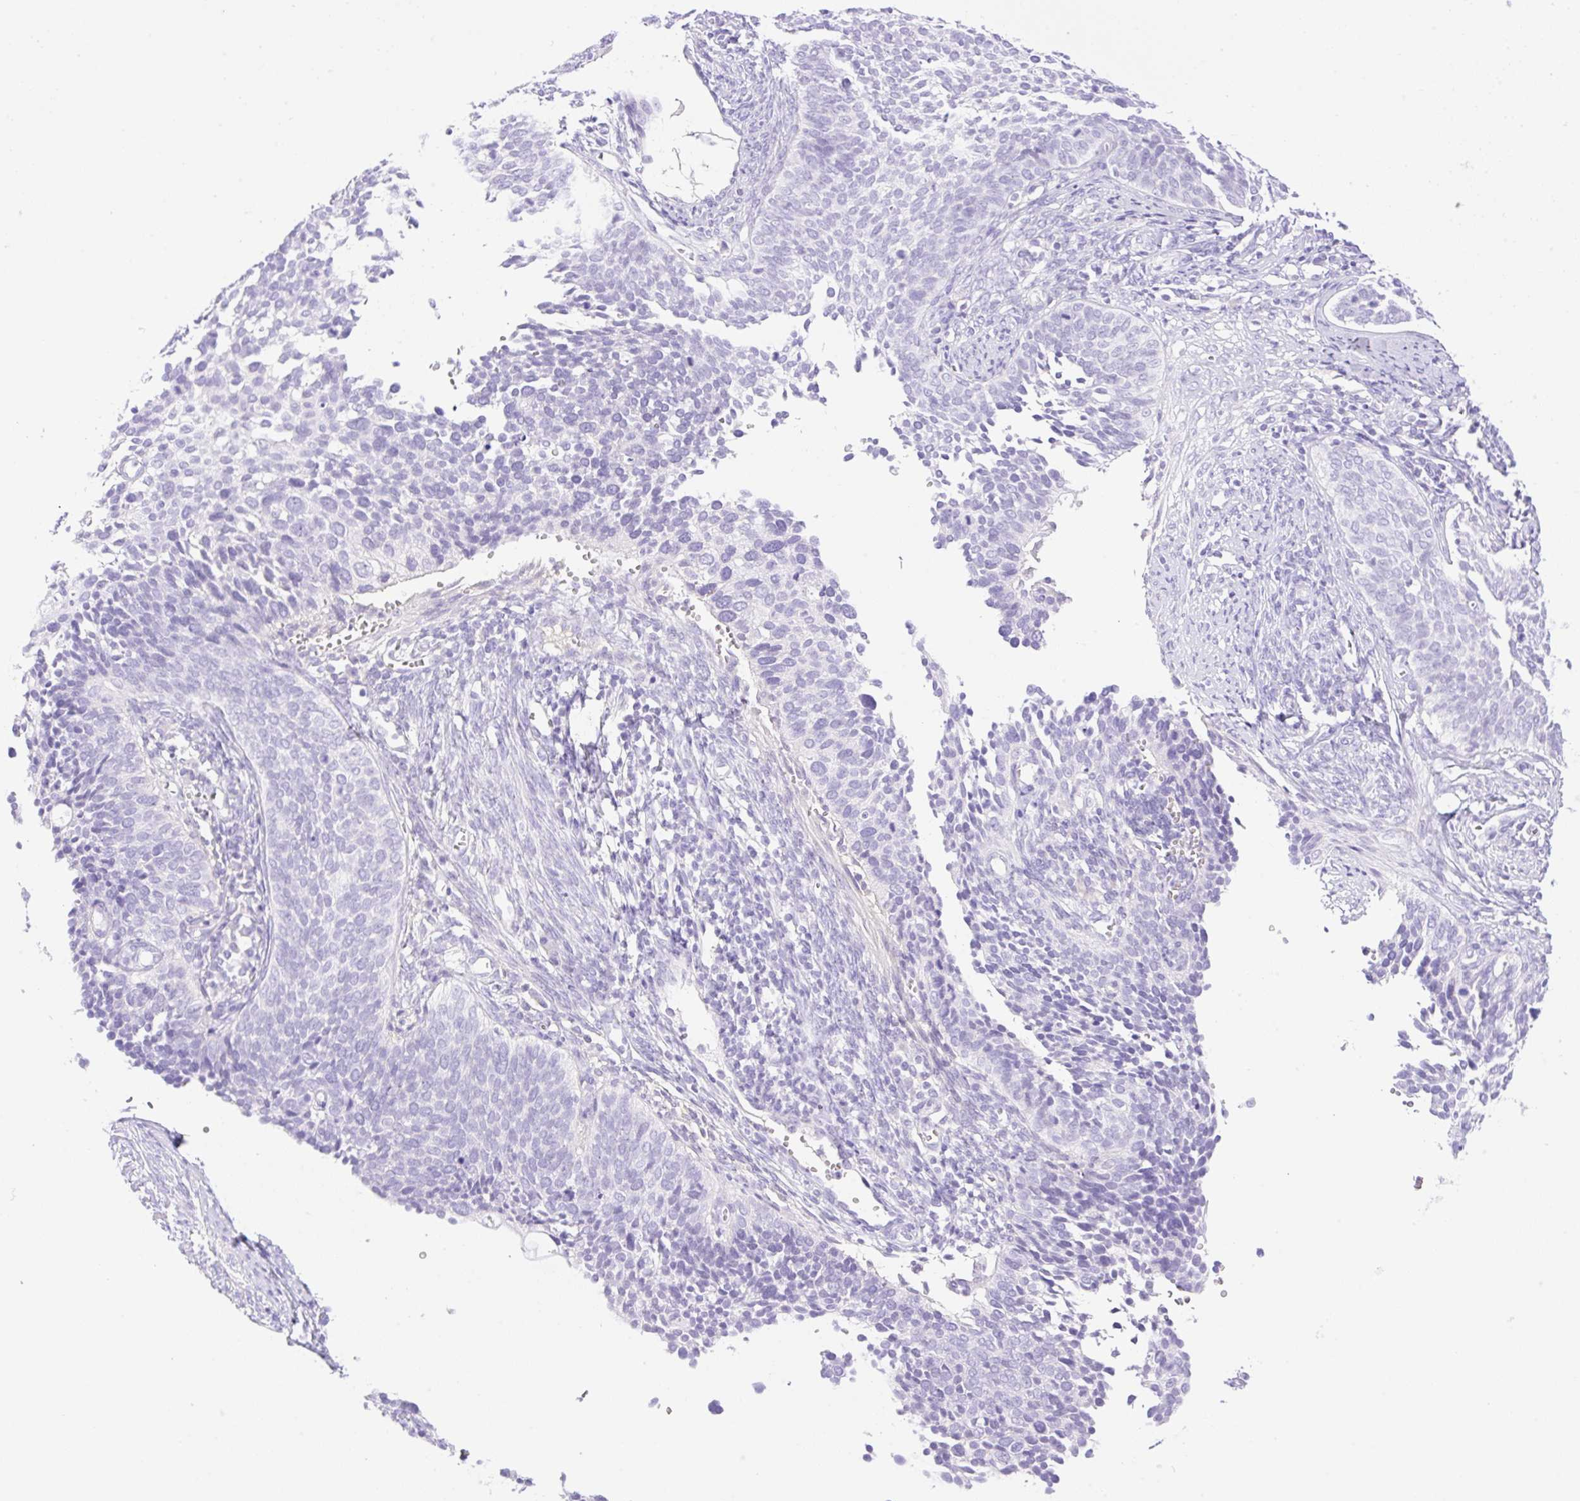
{"staining": {"intensity": "negative", "quantity": "none", "location": "none"}, "tissue": "cervical cancer", "cell_type": "Tumor cells", "image_type": "cancer", "snomed": [{"axis": "morphology", "description": "Squamous cell carcinoma, NOS"}, {"axis": "topography", "description": "Cervix"}], "caption": "A high-resolution micrograph shows IHC staining of cervical cancer, which demonstrates no significant expression in tumor cells.", "gene": "CDX1", "patient": {"sex": "female", "age": 34}}